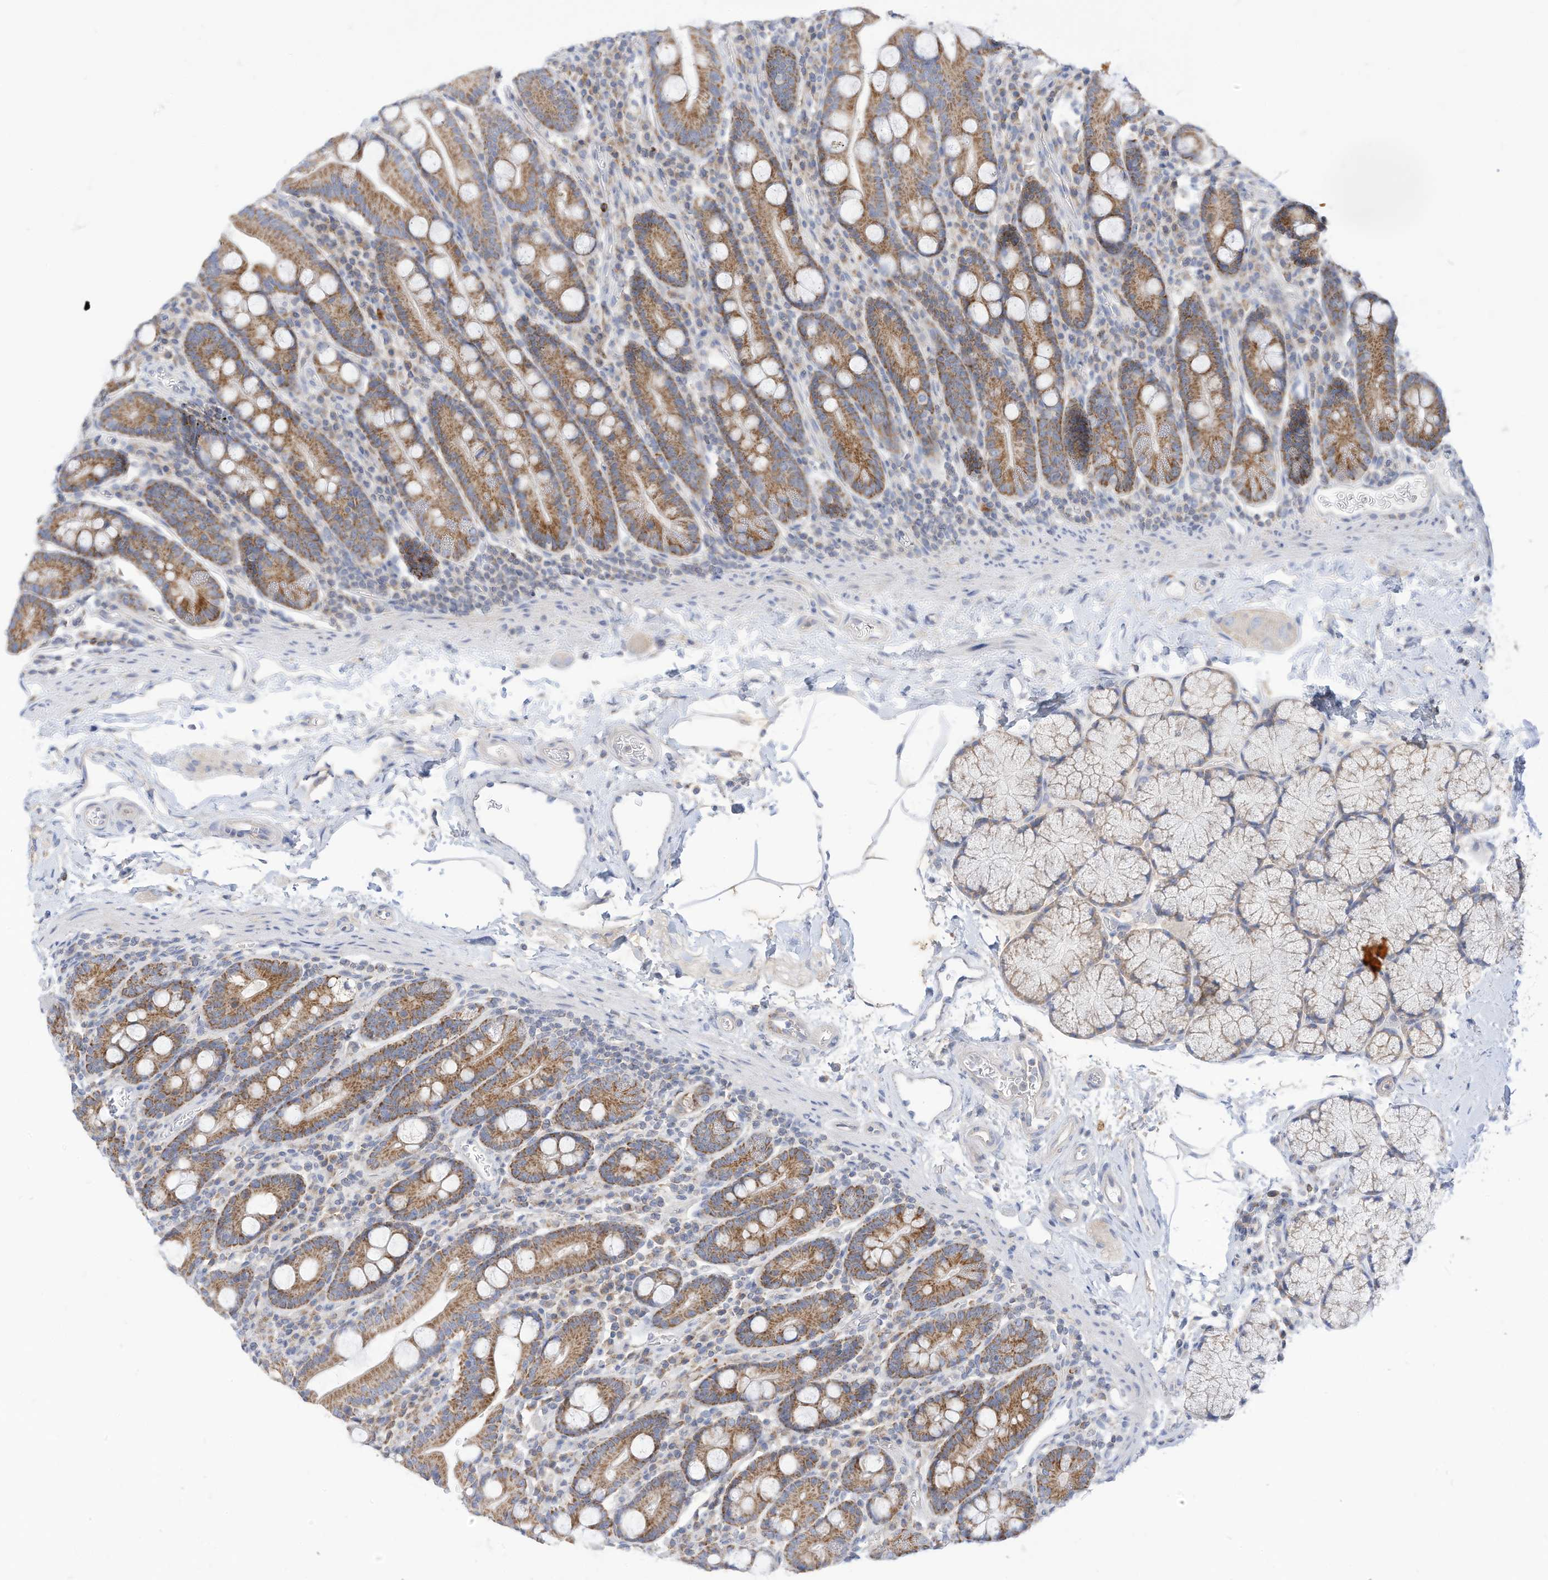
{"staining": {"intensity": "moderate", "quantity": ">75%", "location": "cytoplasmic/membranous"}, "tissue": "duodenum", "cell_type": "Glandular cells", "image_type": "normal", "snomed": [{"axis": "morphology", "description": "Normal tissue, NOS"}, {"axis": "topography", "description": "Duodenum"}], "caption": "This micrograph shows immunohistochemistry (IHC) staining of normal human duodenum, with medium moderate cytoplasmic/membranous staining in approximately >75% of glandular cells.", "gene": "RHOH", "patient": {"sex": "male", "age": 35}}